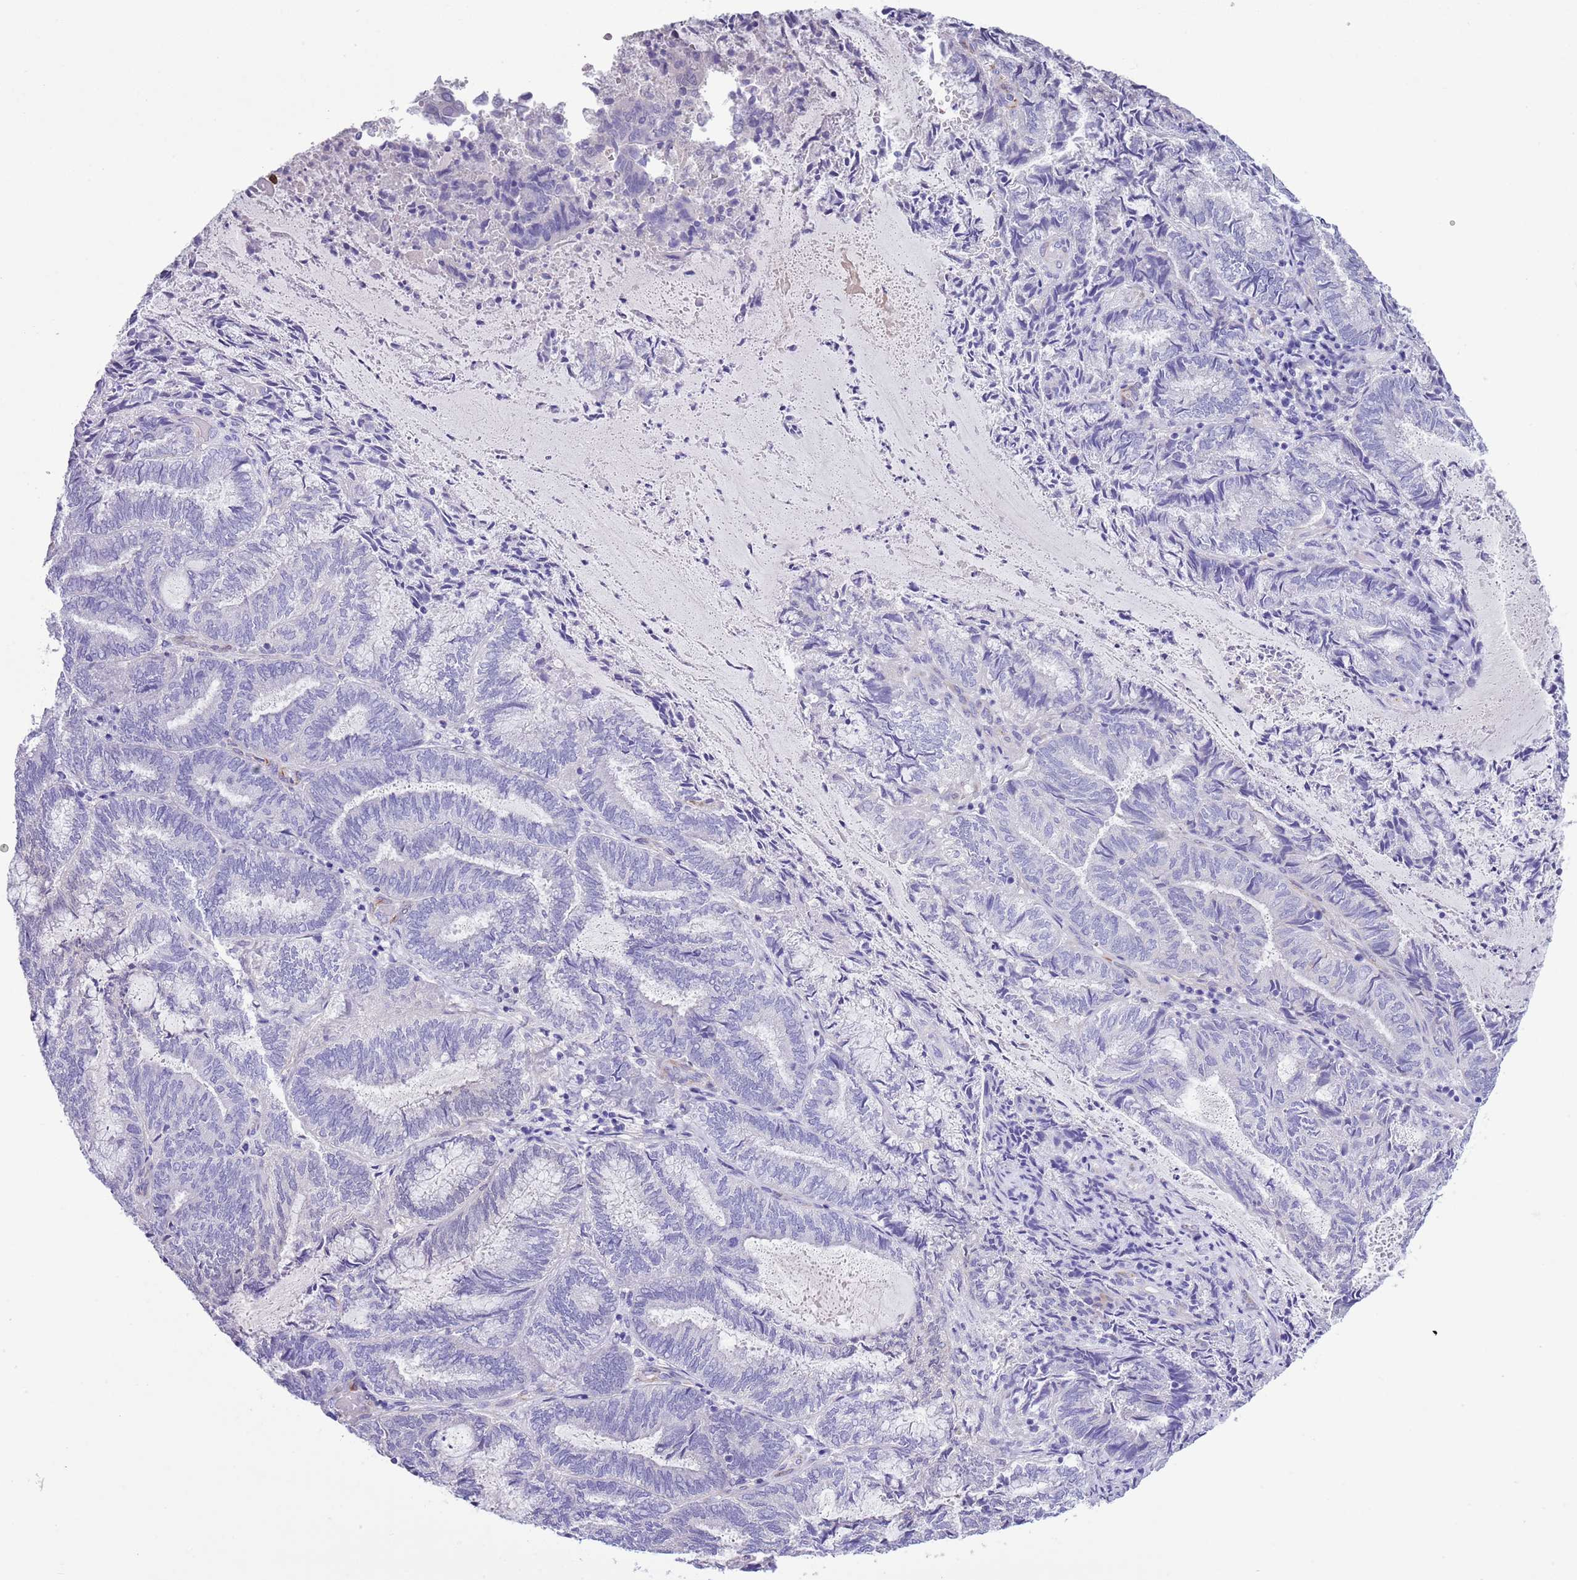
{"staining": {"intensity": "negative", "quantity": "none", "location": "none"}, "tissue": "endometrial cancer", "cell_type": "Tumor cells", "image_type": "cancer", "snomed": [{"axis": "morphology", "description": "Adenocarcinoma, NOS"}, {"axis": "topography", "description": "Endometrium"}], "caption": "Immunohistochemistry (IHC) of human endometrial cancer exhibits no expression in tumor cells. (IHC, brightfield microscopy, high magnification).", "gene": "TSGA13", "patient": {"sex": "female", "age": 80}}